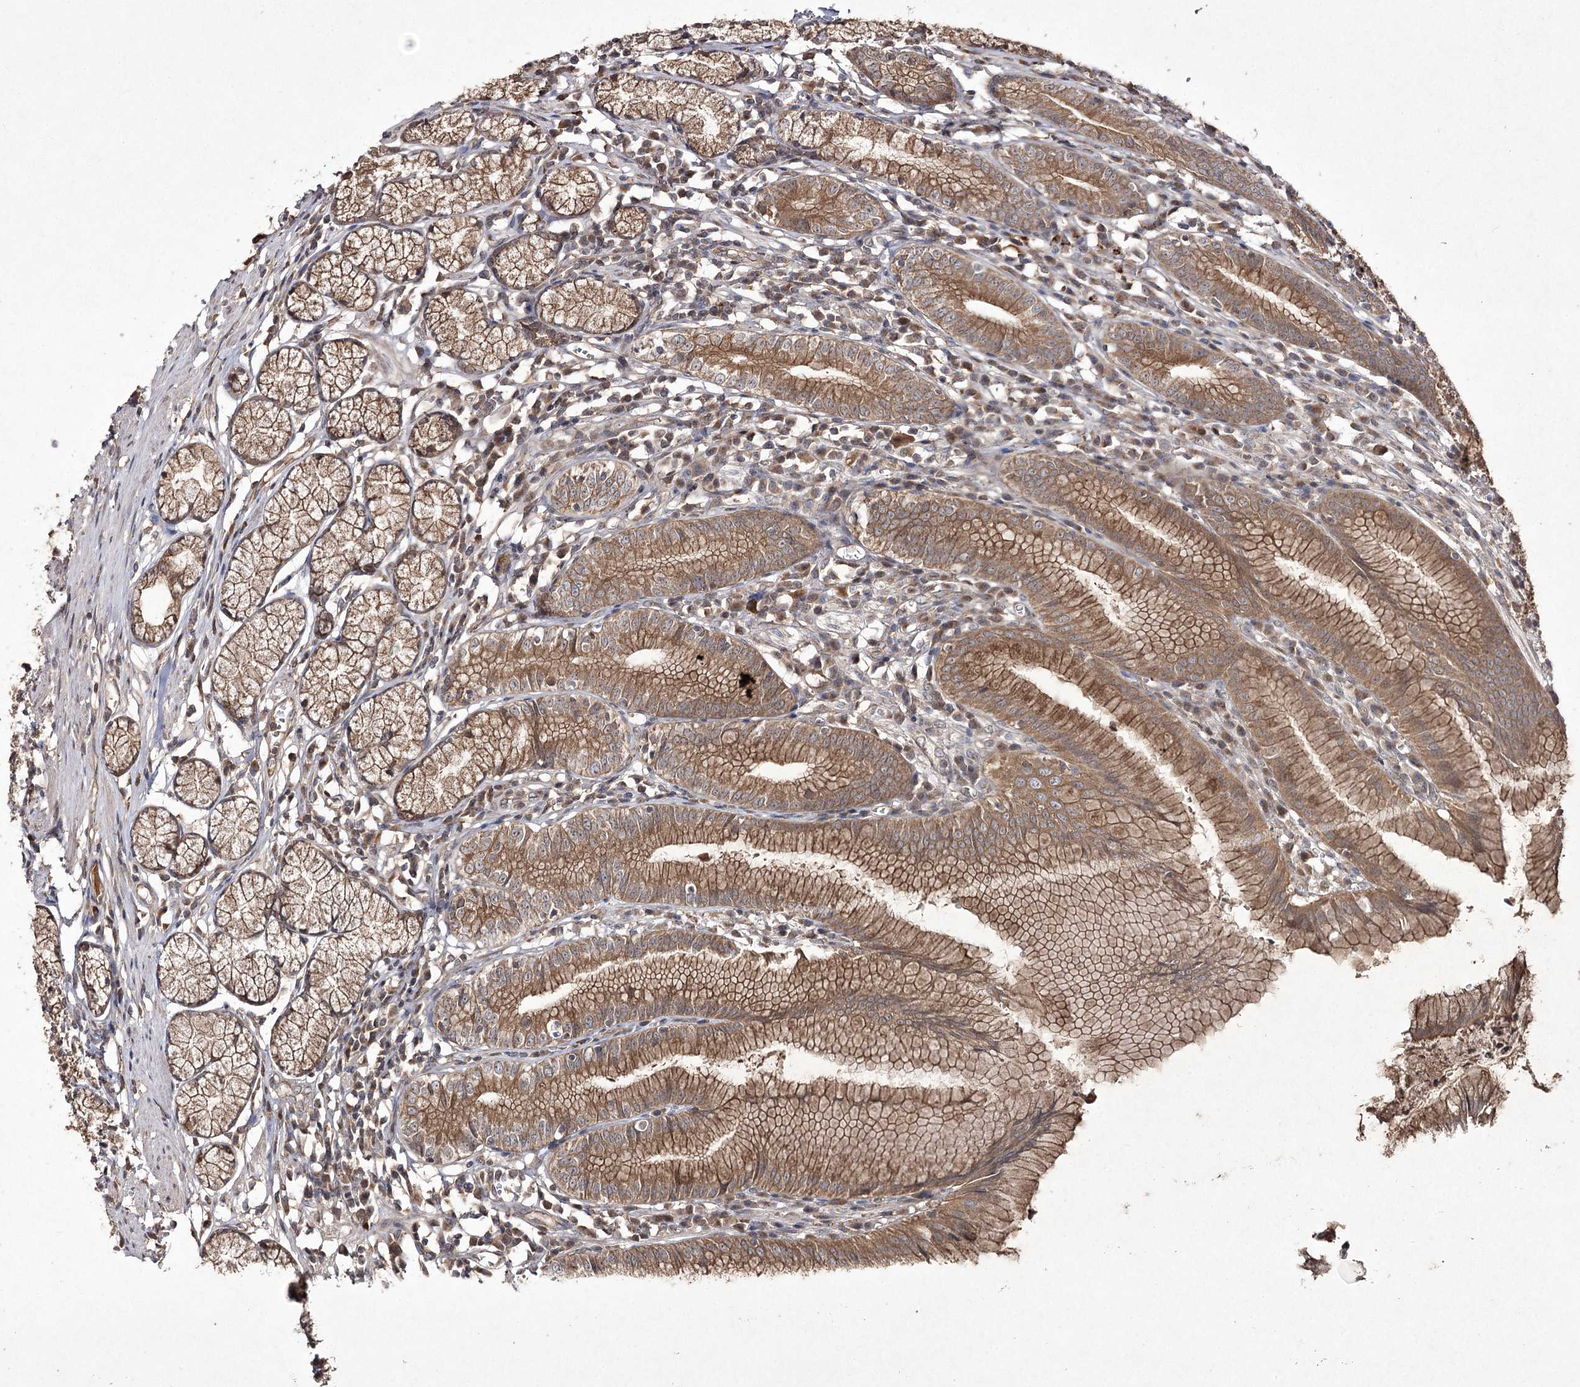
{"staining": {"intensity": "moderate", "quantity": ">75%", "location": "cytoplasmic/membranous"}, "tissue": "stomach", "cell_type": "Glandular cells", "image_type": "normal", "snomed": [{"axis": "morphology", "description": "Normal tissue, NOS"}, {"axis": "topography", "description": "Stomach"}], "caption": "DAB immunohistochemical staining of benign stomach reveals moderate cytoplasmic/membranous protein staining in approximately >75% of glandular cells.", "gene": "FANCL", "patient": {"sex": "male", "age": 55}}